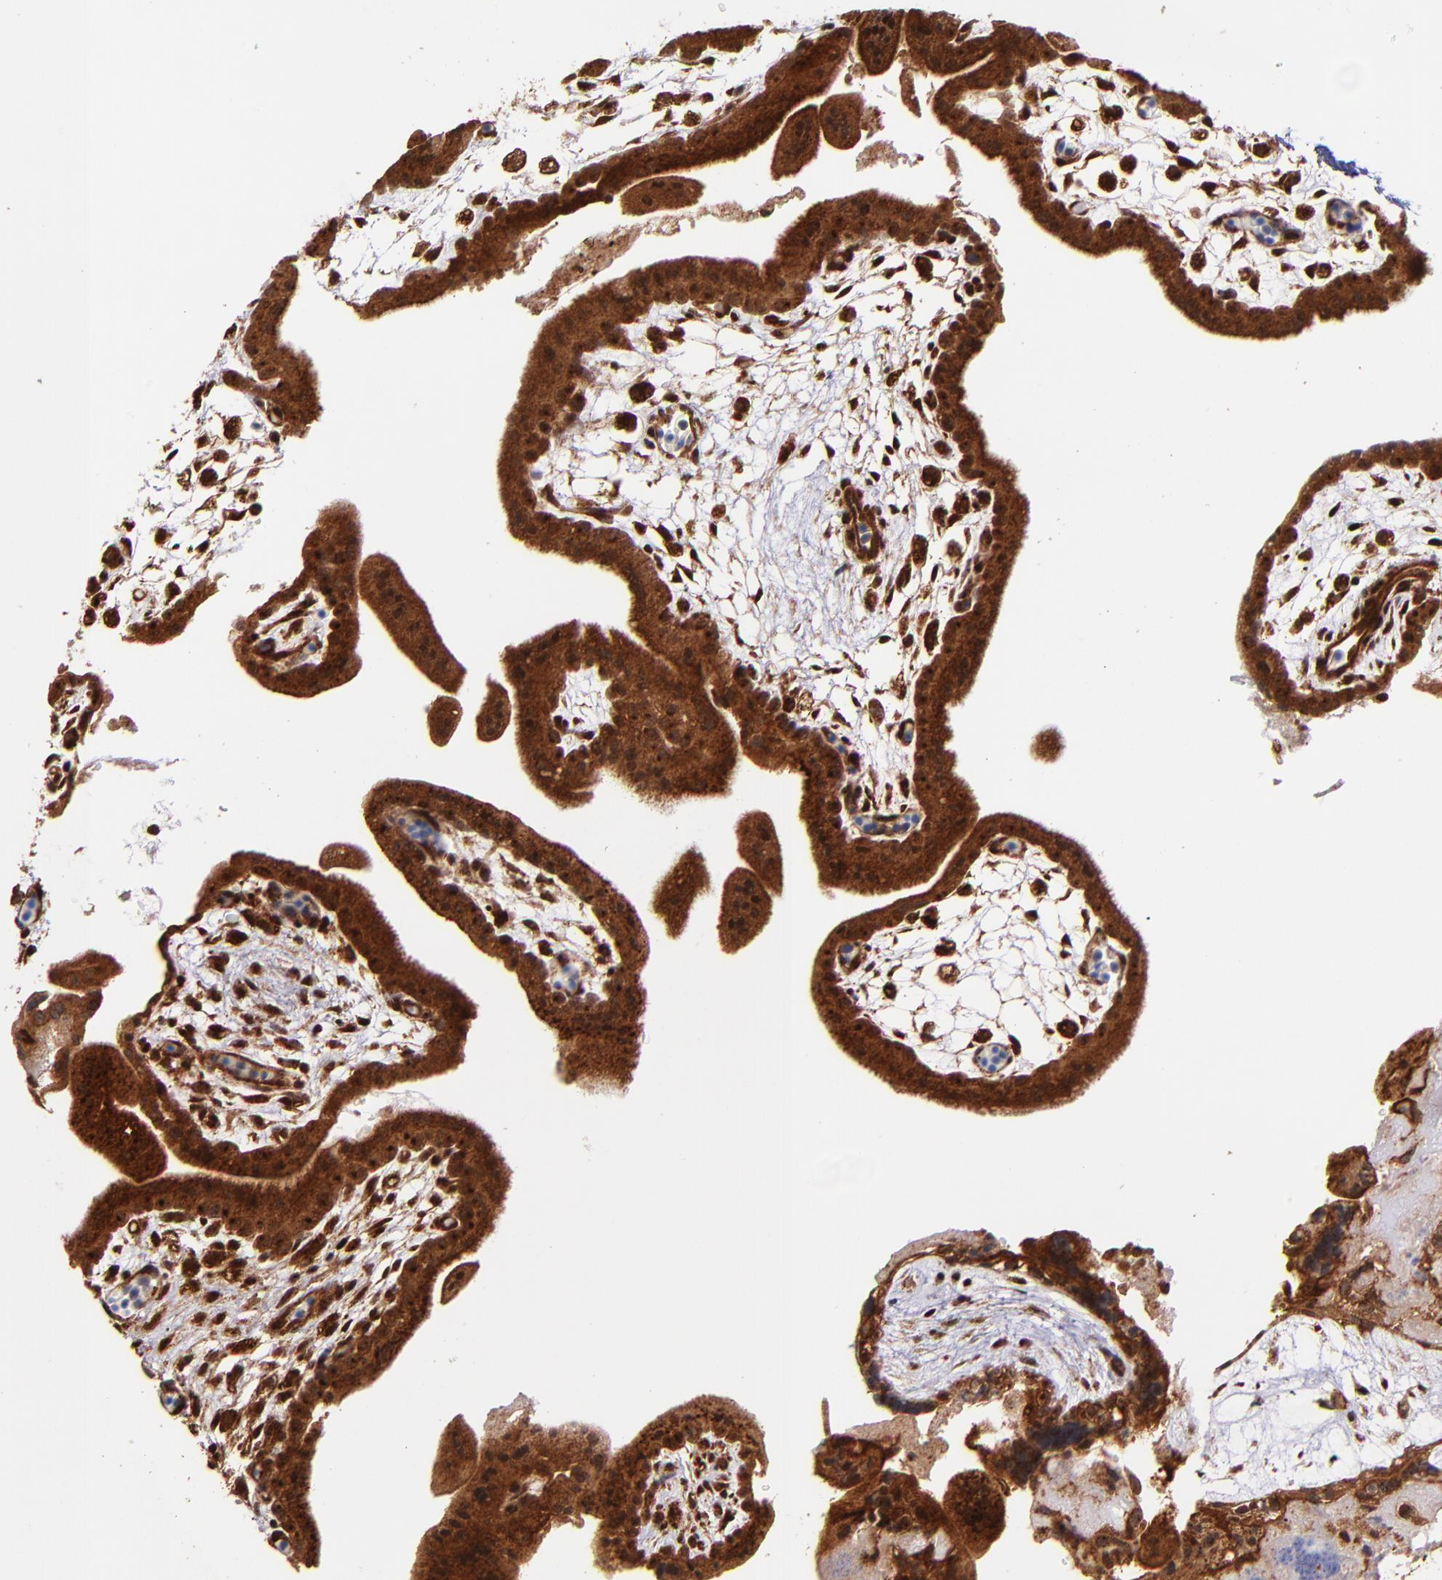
{"staining": {"intensity": "strong", "quantity": ">75%", "location": "cytoplasmic/membranous"}, "tissue": "placenta", "cell_type": "Trophoblastic cells", "image_type": "normal", "snomed": [{"axis": "morphology", "description": "Normal tissue, NOS"}, {"axis": "topography", "description": "Placenta"}], "caption": "Immunohistochemistry (IHC) staining of benign placenta, which exhibits high levels of strong cytoplasmic/membranous staining in about >75% of trophoblastic cells indicating strong cytoplasmic/membranous protein staining. The staining was performed using DAB (3,3'-diaminobenzidine) (brown) for protein detection and nuclei were counterstained in hematoxylin (blue).", "gene": "STX8", "patient": {"sex": "female", "age": 35}}